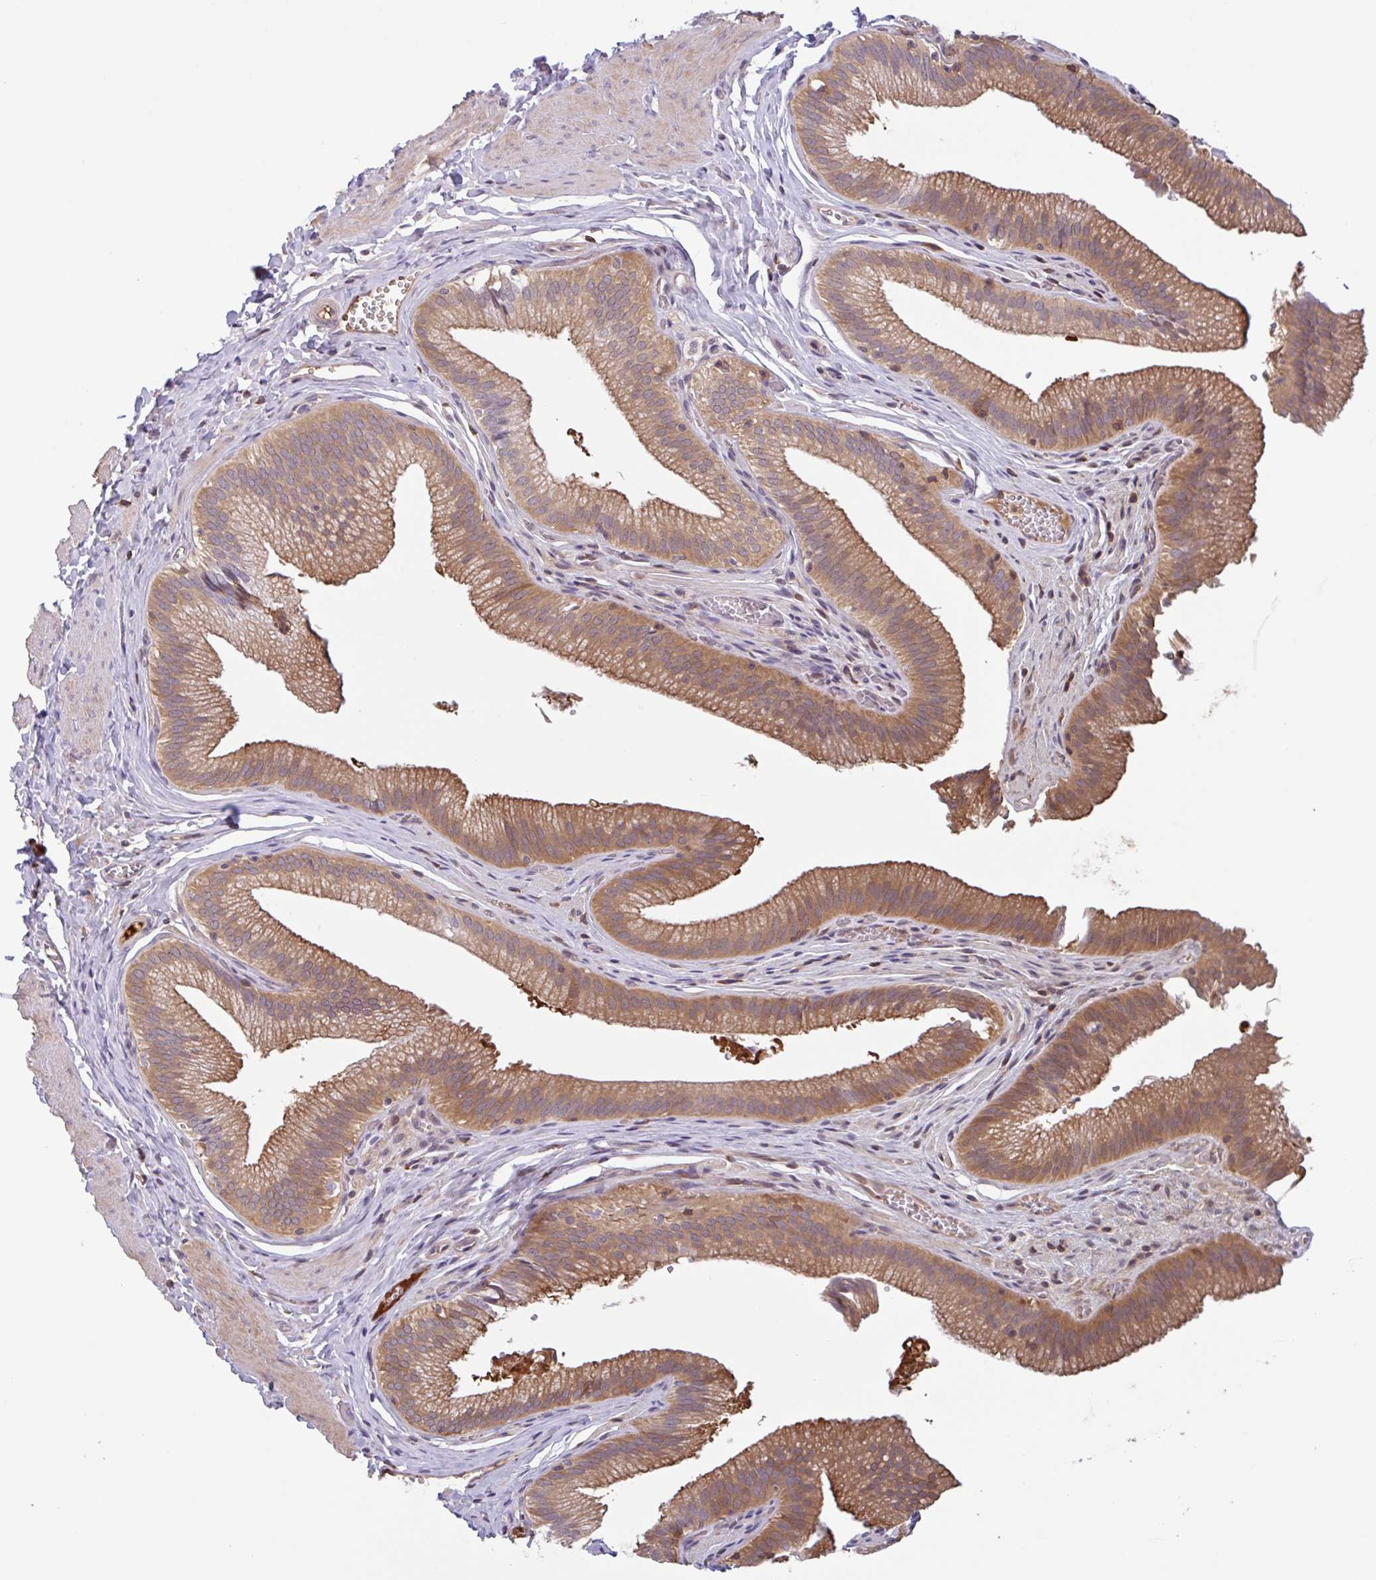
{"staining": {"intensity": "moderate", "quantity": ">75%", "location": "cytoplasmic/membranous"}, "tissue": "gallbladder", "cell_type": "Glandular cells", "image_type": "normal", "snomed": [{"axis": "morphology", "description": "Normal tissue, NOS"}, {"axis": "topography", "description": "Gallbladder"}, {"axis": "topography", "description": "Peripheral nerve tissue"}], "caption": "Unremarkable gallbladder exhibits moderate cytoplasmic/membranous staining in about >75% of glandular cells (Brightfield microscopy of DAB IHC at high magnification)..", "gene": "OTOP2", "patient": {"sex": "male", "age": 17}}